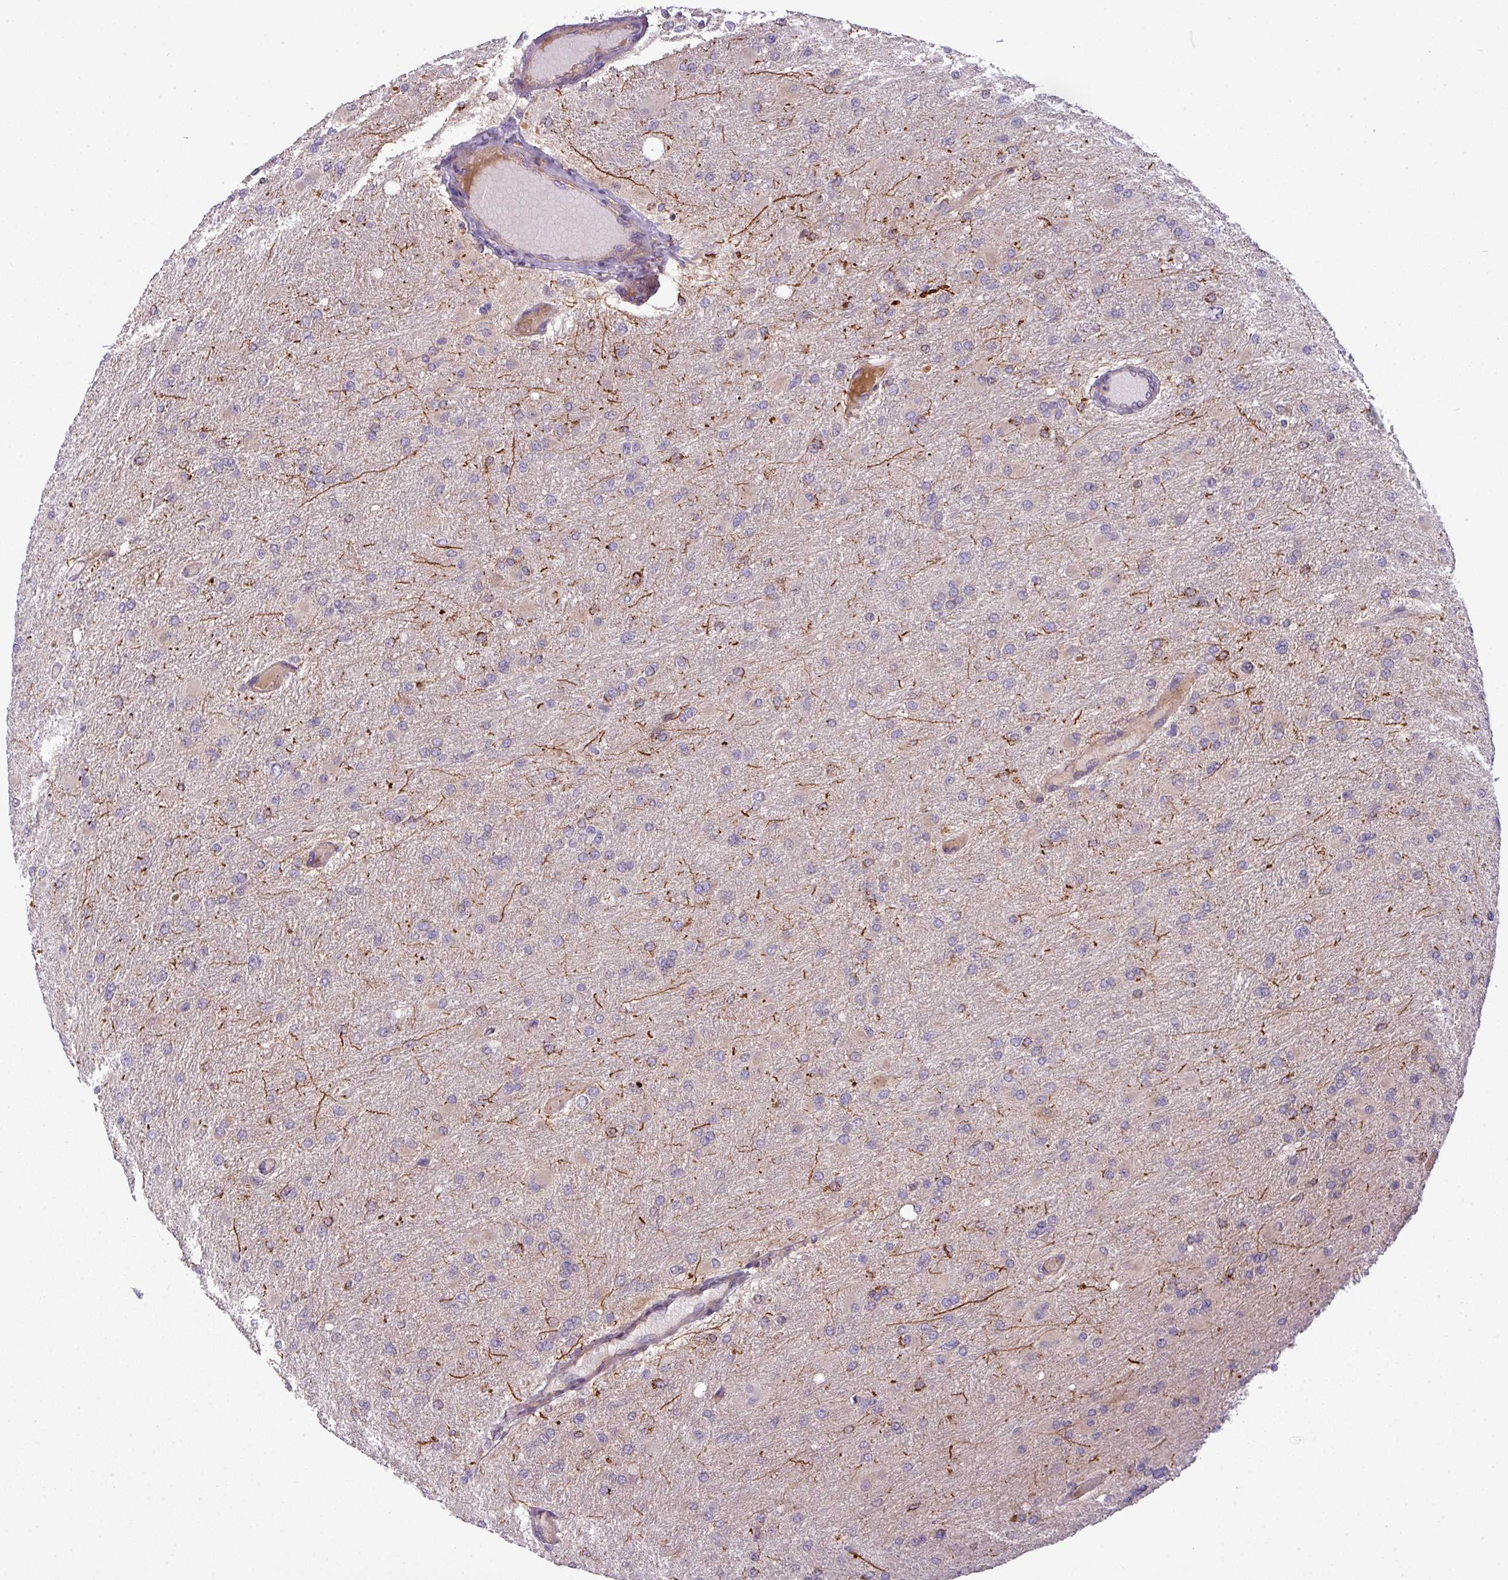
{"staining": {"intensity": "negative", "quantity": "none", "location": "none"}, "tissue": "glioma", "cell_type": "Tumor cells", "image_type": "cancer", "snomed": [{"axis": "morphology", "description": "Glioma, malignant, High grade"}, {"axis": "topography", "description": "Cerebral cortex"}], "caption": "The histopathology image demonstrates no staining of tumor cells in glioma. (DAB immunohistochemistry, high magnification).", "gene": "ZNF35", "patient": {"sex": "female", "age": 36}}